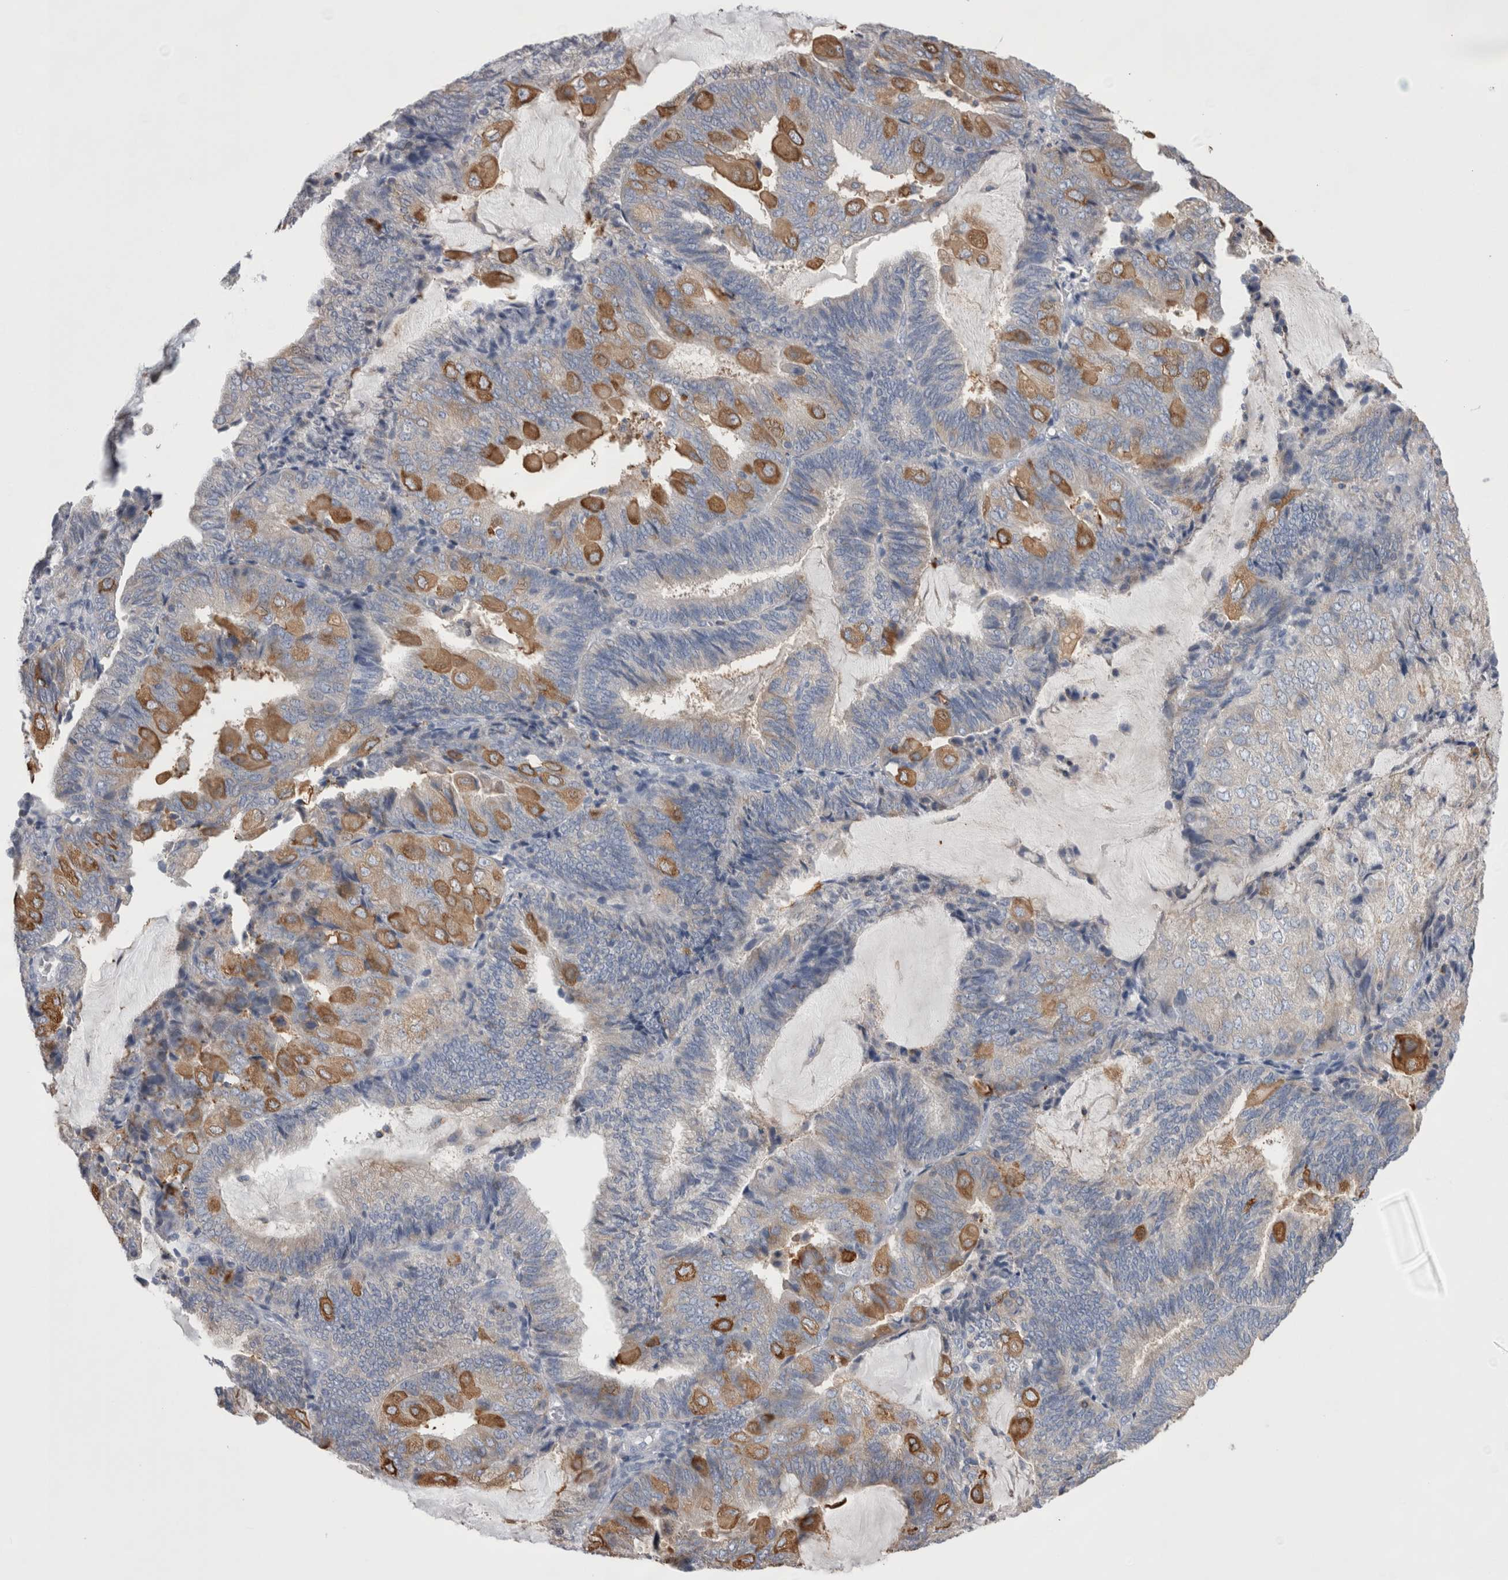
{"staining": {"intensity": "moderate", "quantity": "25%-75%", "location": "cytoplasmic/membranous"}, "tissue": "endometrial cancer", "cell_type": "Tumor cells", "image_type": "cancer", "snomed": [{"axis": "morphology", "description": "Adenocarcinoma, NOS"}, {"axis": "topography", "description": "Endometrium"}], "caption": "Protein positivity by immunohistochemistry (IHC) shows moderate cytoplasmic/membranous positivity in about 25%-75% of tumor cells in endometrial cancer (adenocarcinoma). (DAB (3,3'-diaminobenzidine) IHC, brown staining for protein, blue staining for nuclei).", "gene": "DCTN6", "patient": {"sex": "female", "age": 81}}